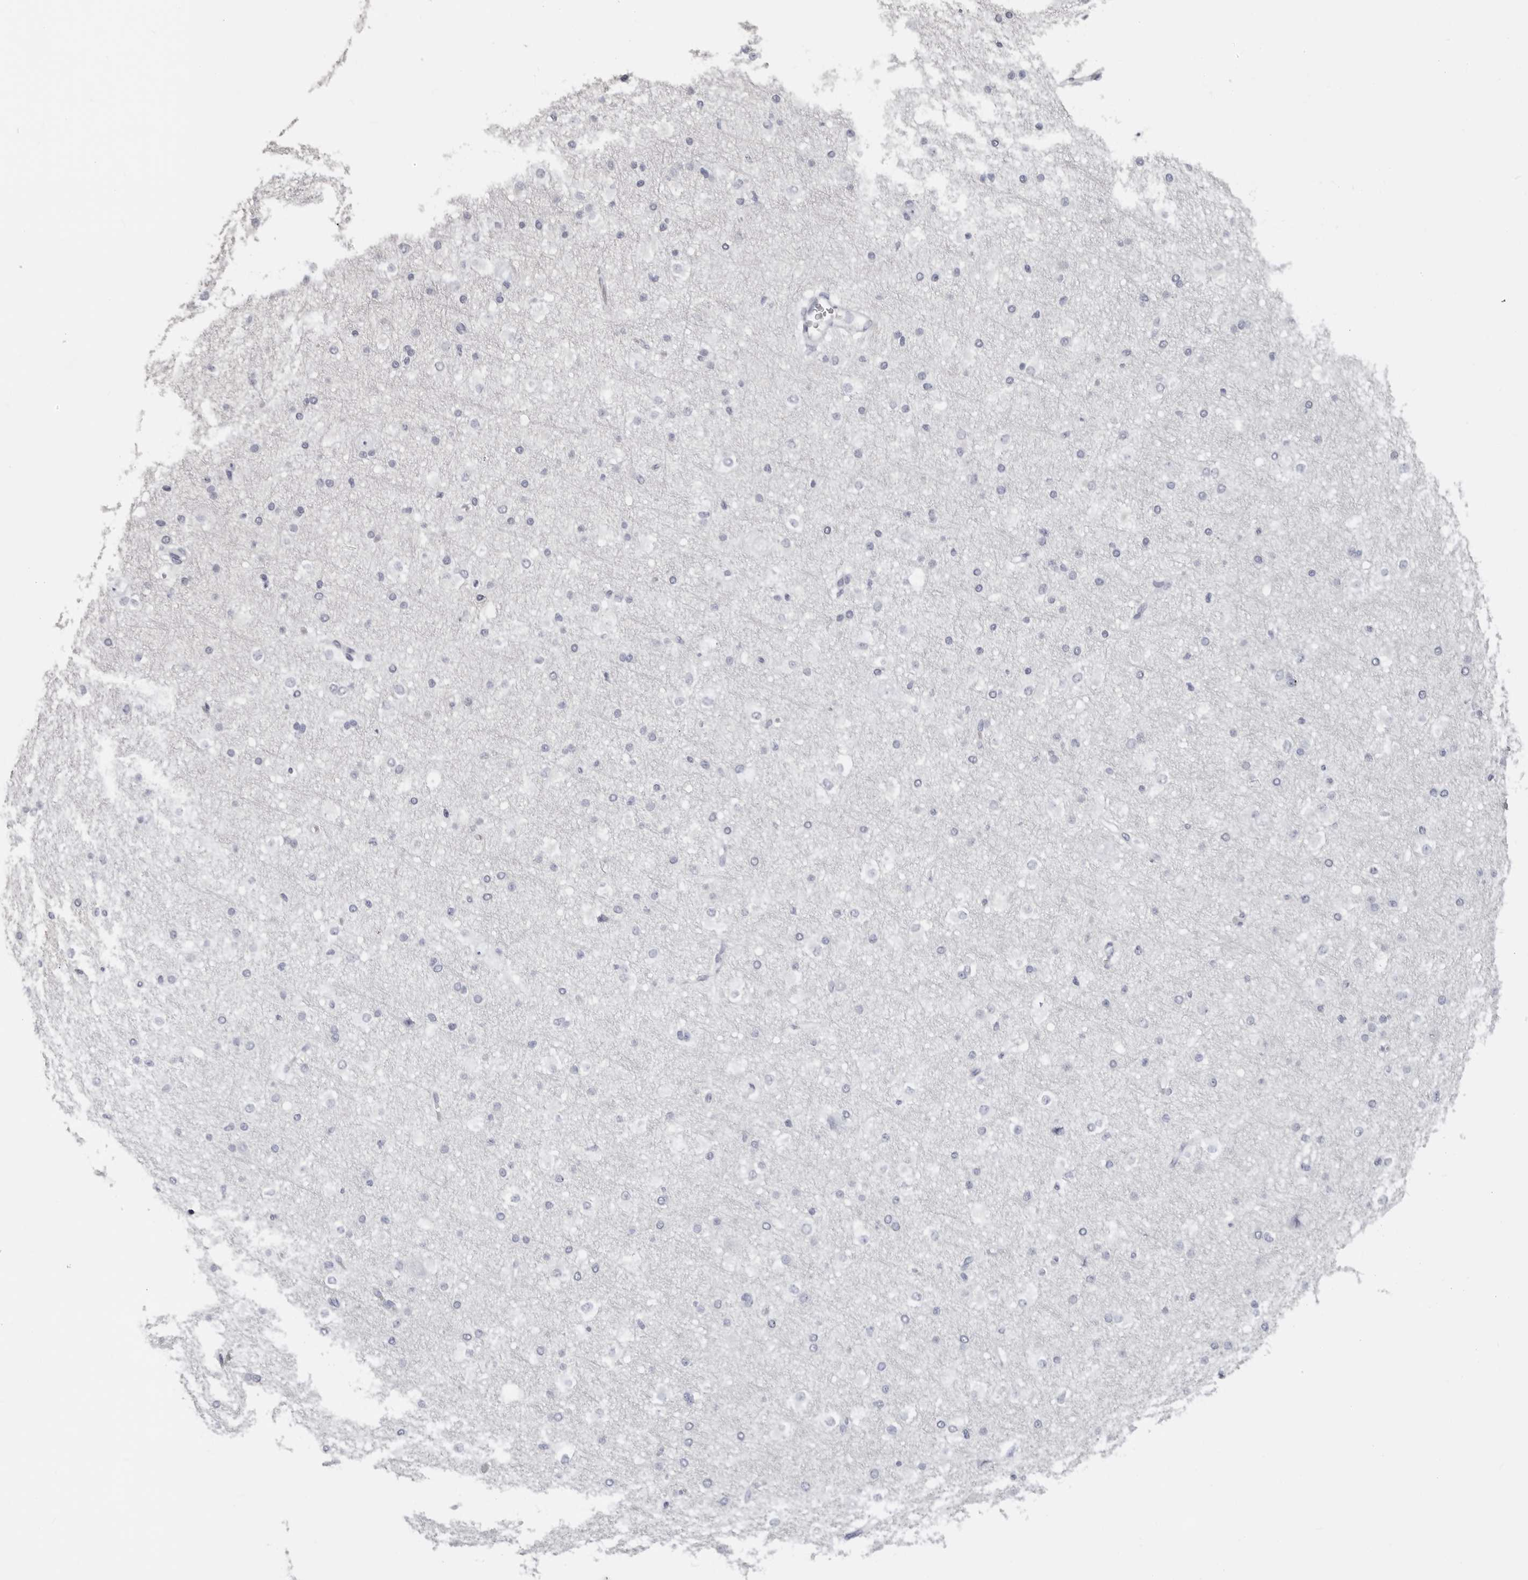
{"staining": {"intensity": "negative", "quantity": "none", "location": "none"}, "tissue": "cerebral cortex", "cell_type": "Endothelial cells", "image_type": "normal", "snomed": [{"axis": "morphology", "description": "Normal tissue, NOS"}, {"axis": "morphology", "description": "Developmental malformation"}, {"axis": "topography", "description": "Cerebral cortex"}], "caption": "IHC micrograph of unremarkable cerebral cortex: cerebral cortex stained with DAB reveals no significant protein positivity in endothelial cells.", "gene": "AKNAD1", "patient": {"sex": "female", "age": 30}}